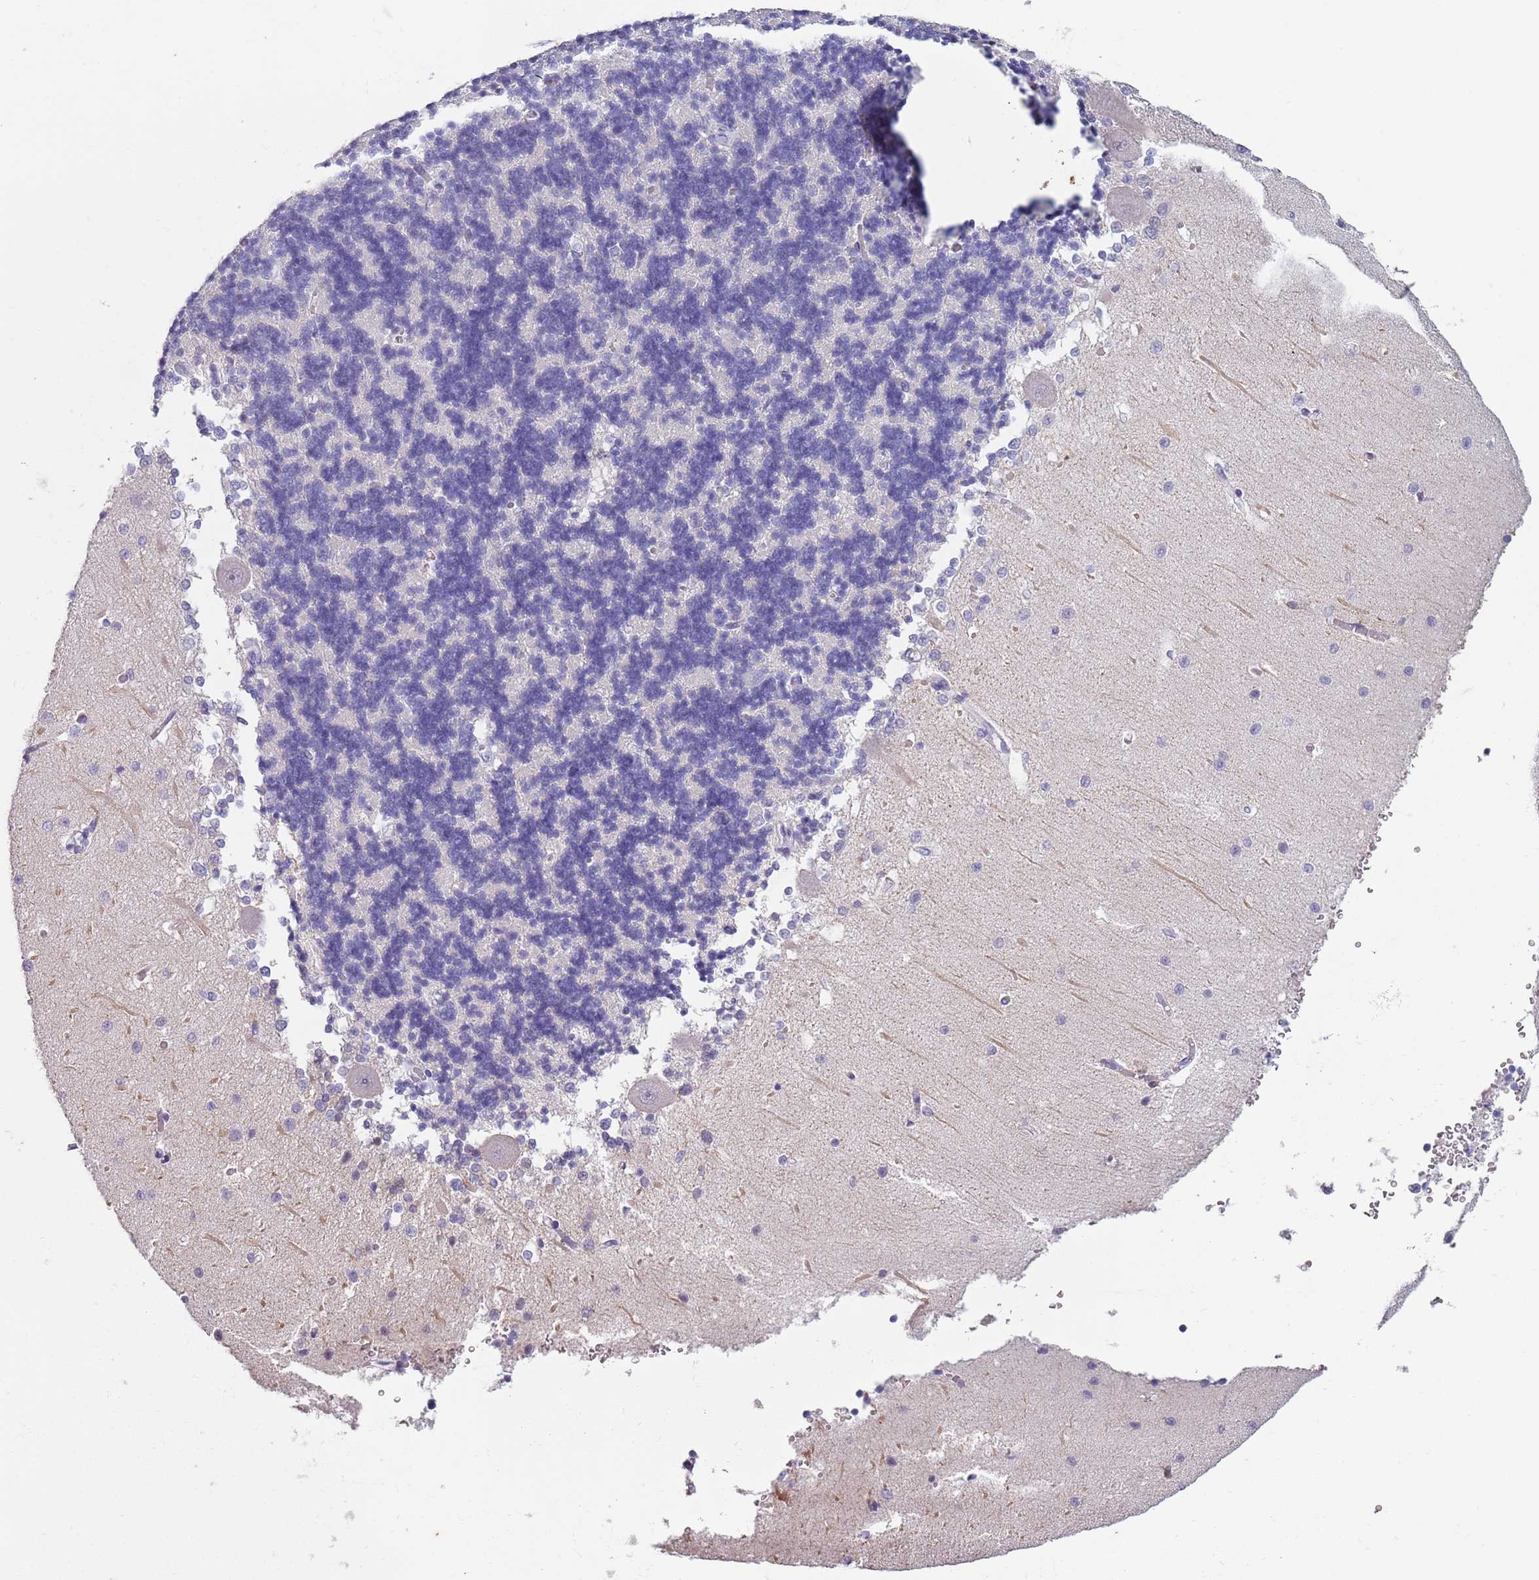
{"staining": {"intensity": "negative", "quantity": "none", "location": "none"}, "tissue": "cerebellum", "cell_type": "Cells in granular layer", "image_type": "normal", "snomed": [{"axis": "morphology", "description": "Normal tissue, NOS"}, {"axis": "topography", "description": "Cerebellum"}], "caption": "Immunohistochemistry (IHC) of normal human cerebellum displays no staining in cells in granular layer.", "gene": "SPESP1", "patient": {"sex": "male", "age": 37}}